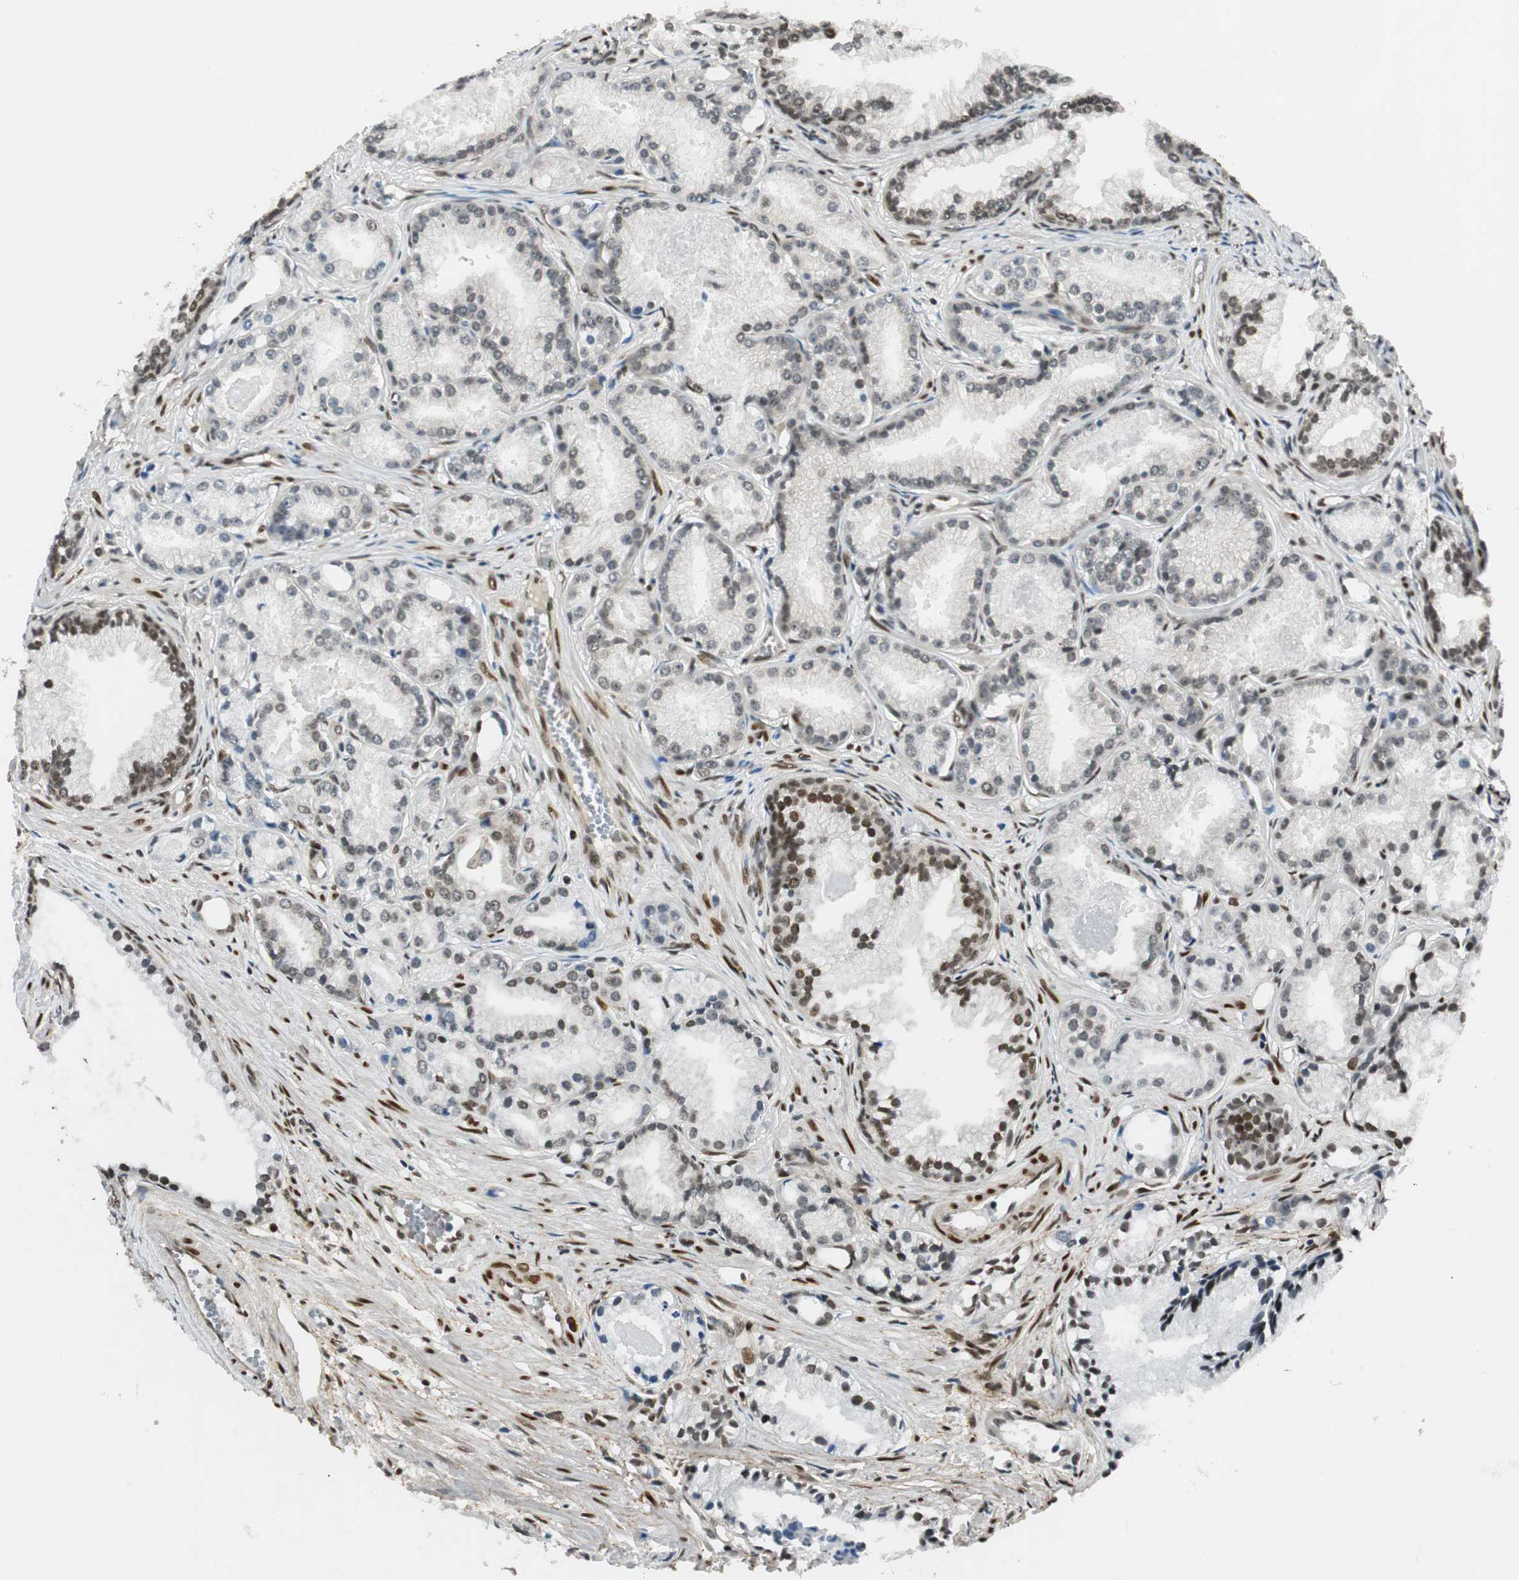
{"staining": {"intensity": "moderate", "quantity": "<25%", "location": "nuclear"}, "tissue": "prostate cancer", "cell_type": "Tumor cells", "image_type": "cancer", "snomed": [{"axis": "morphology", "description": "Adenocarcinoma, Low grade"}, {"axis": "topography", "description": "Prostate"}], "caption": "High-power microscopy captured an IHC histopathology image of low-grade adenocarcinoma (prostate), revealing moderate nuclear staining in about <25% of tumor cells.", "gene": "RING1", "patient": {"sex": "male", "age": 72}}